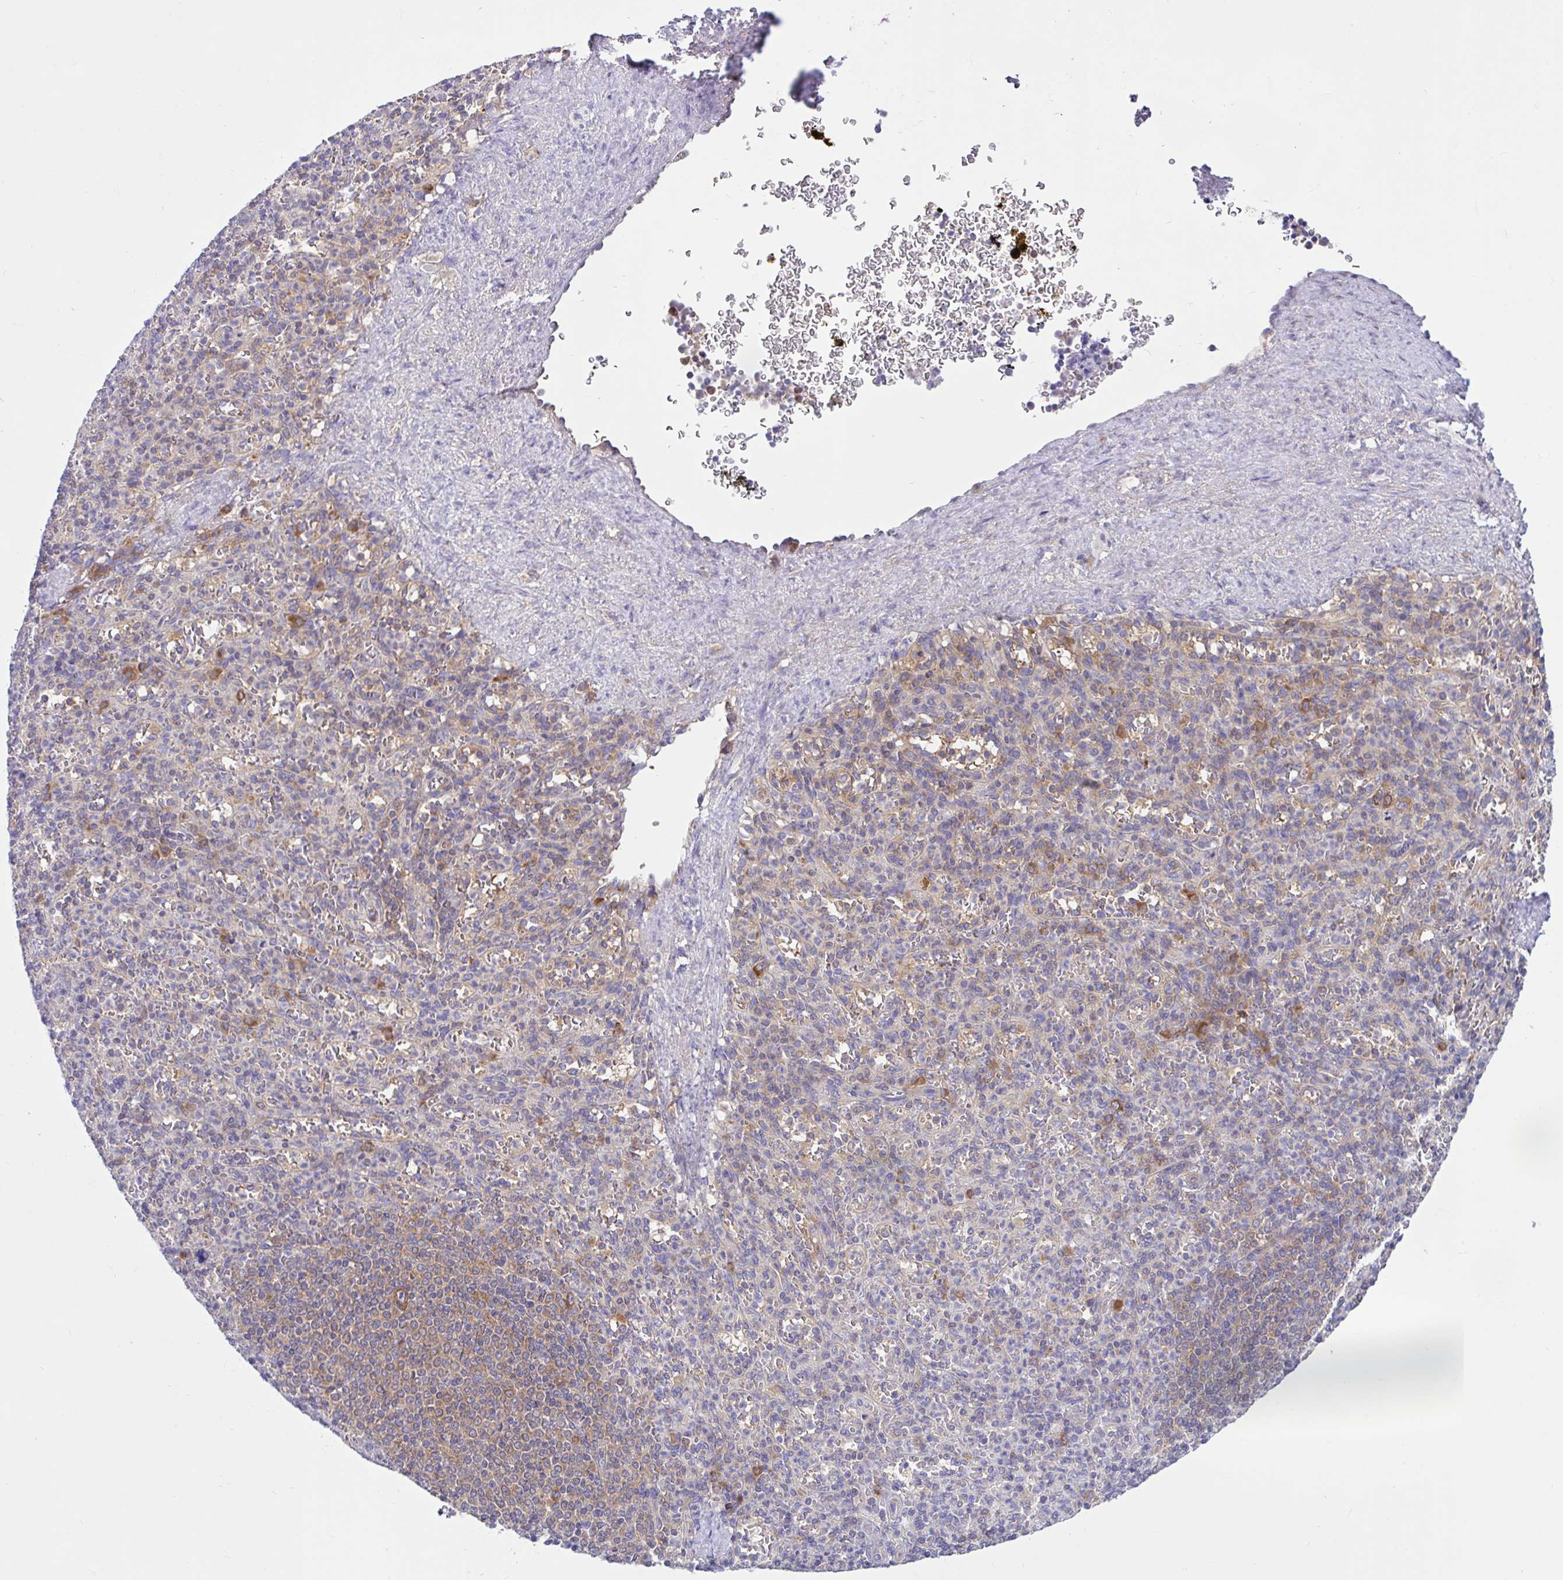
{"staining": {"intensity": "moderate", "quantity": "25%-75%", "location": "cytoplasmic/membranous"}, "tissue": "spleen", "cell_type": "Cells in red pulp", "image_type": "normal", "snomed": [{"axis": "morphology", "description": "Normal tissue, NOS"}, {"axis": "topography", "description": "Spleen"}], "caption": "High-magnification brightfield microscopy of unremarkable spleen stained with DAB (brown) and counterstained with hematoxylin (blue). cells in red pulp exhibit moderate cytoplasmic/membranous expression is seen in approximately25%-75% of cells.", "gene": "LARS1", "patient": {"sex": "female", "age": 74}}